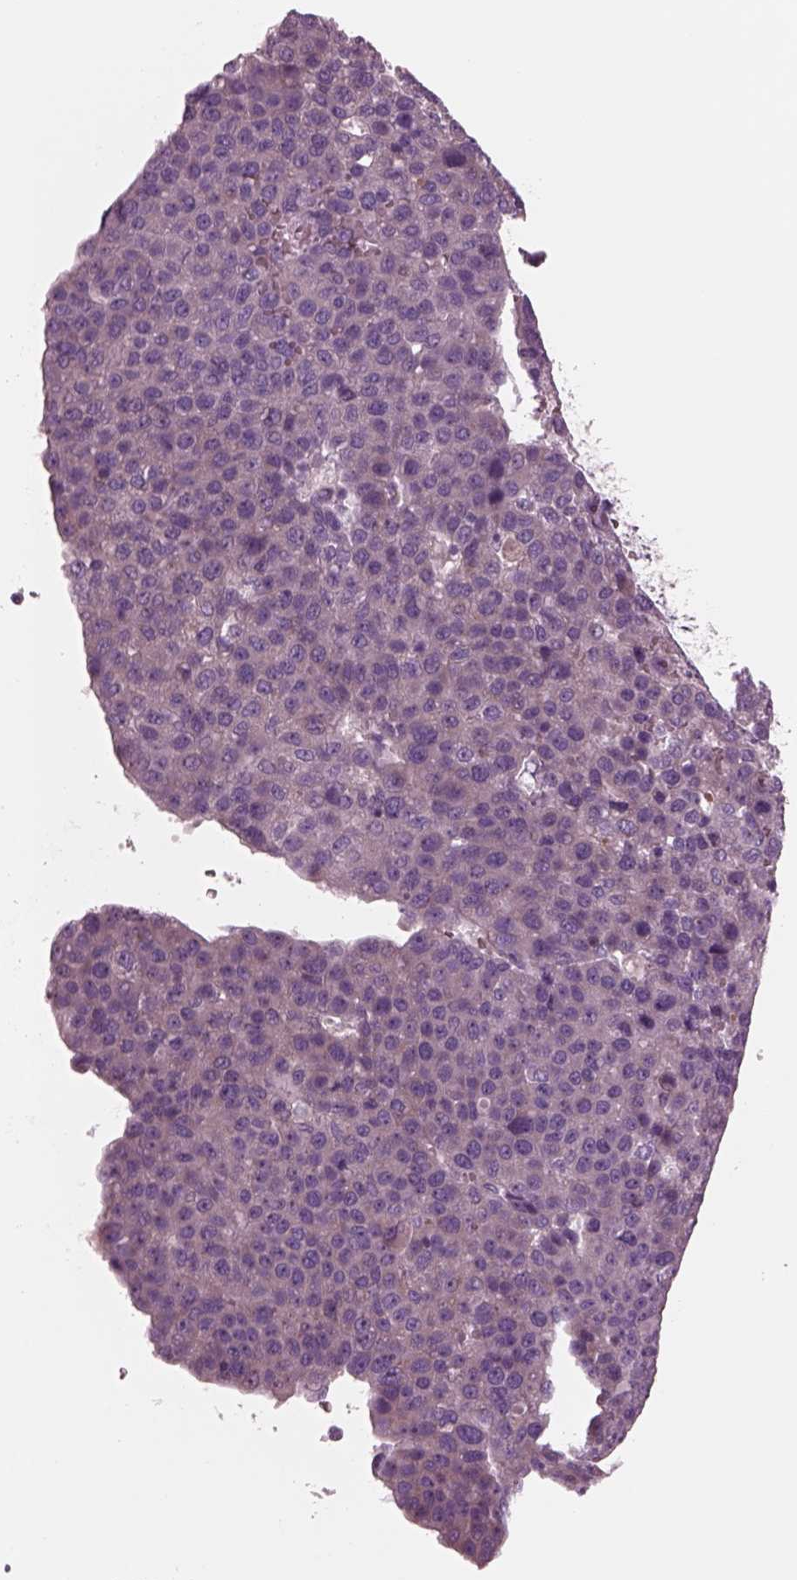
{"staining": {"intensity": "weak", "quantity": ">75%", "location": "cytoplasmic/membranous"}, "tissue": "pancreatic cancer", "cell_type": "Tumor cells", "image_type": "cancer", "snomed": [{"axis": "morphology", "description": "Adenocarcinoma, NOS"}, {"axis": "topography", "description": "Pancreas"}], "caption": "The micrograph demonstrates a brown stain indicating the presence of a protein in the cytoplasmic/membranous of tumor cells in pancreatic adenocarcinoma. The protein is stained brown, and the nuclei are stained in blue (DAB (3,3'-diaminobenzidine) IHC with brightfield microscopy, high magnification).", "gene": "AP4M1", "patient": {"sex": "female", "age": 61}}